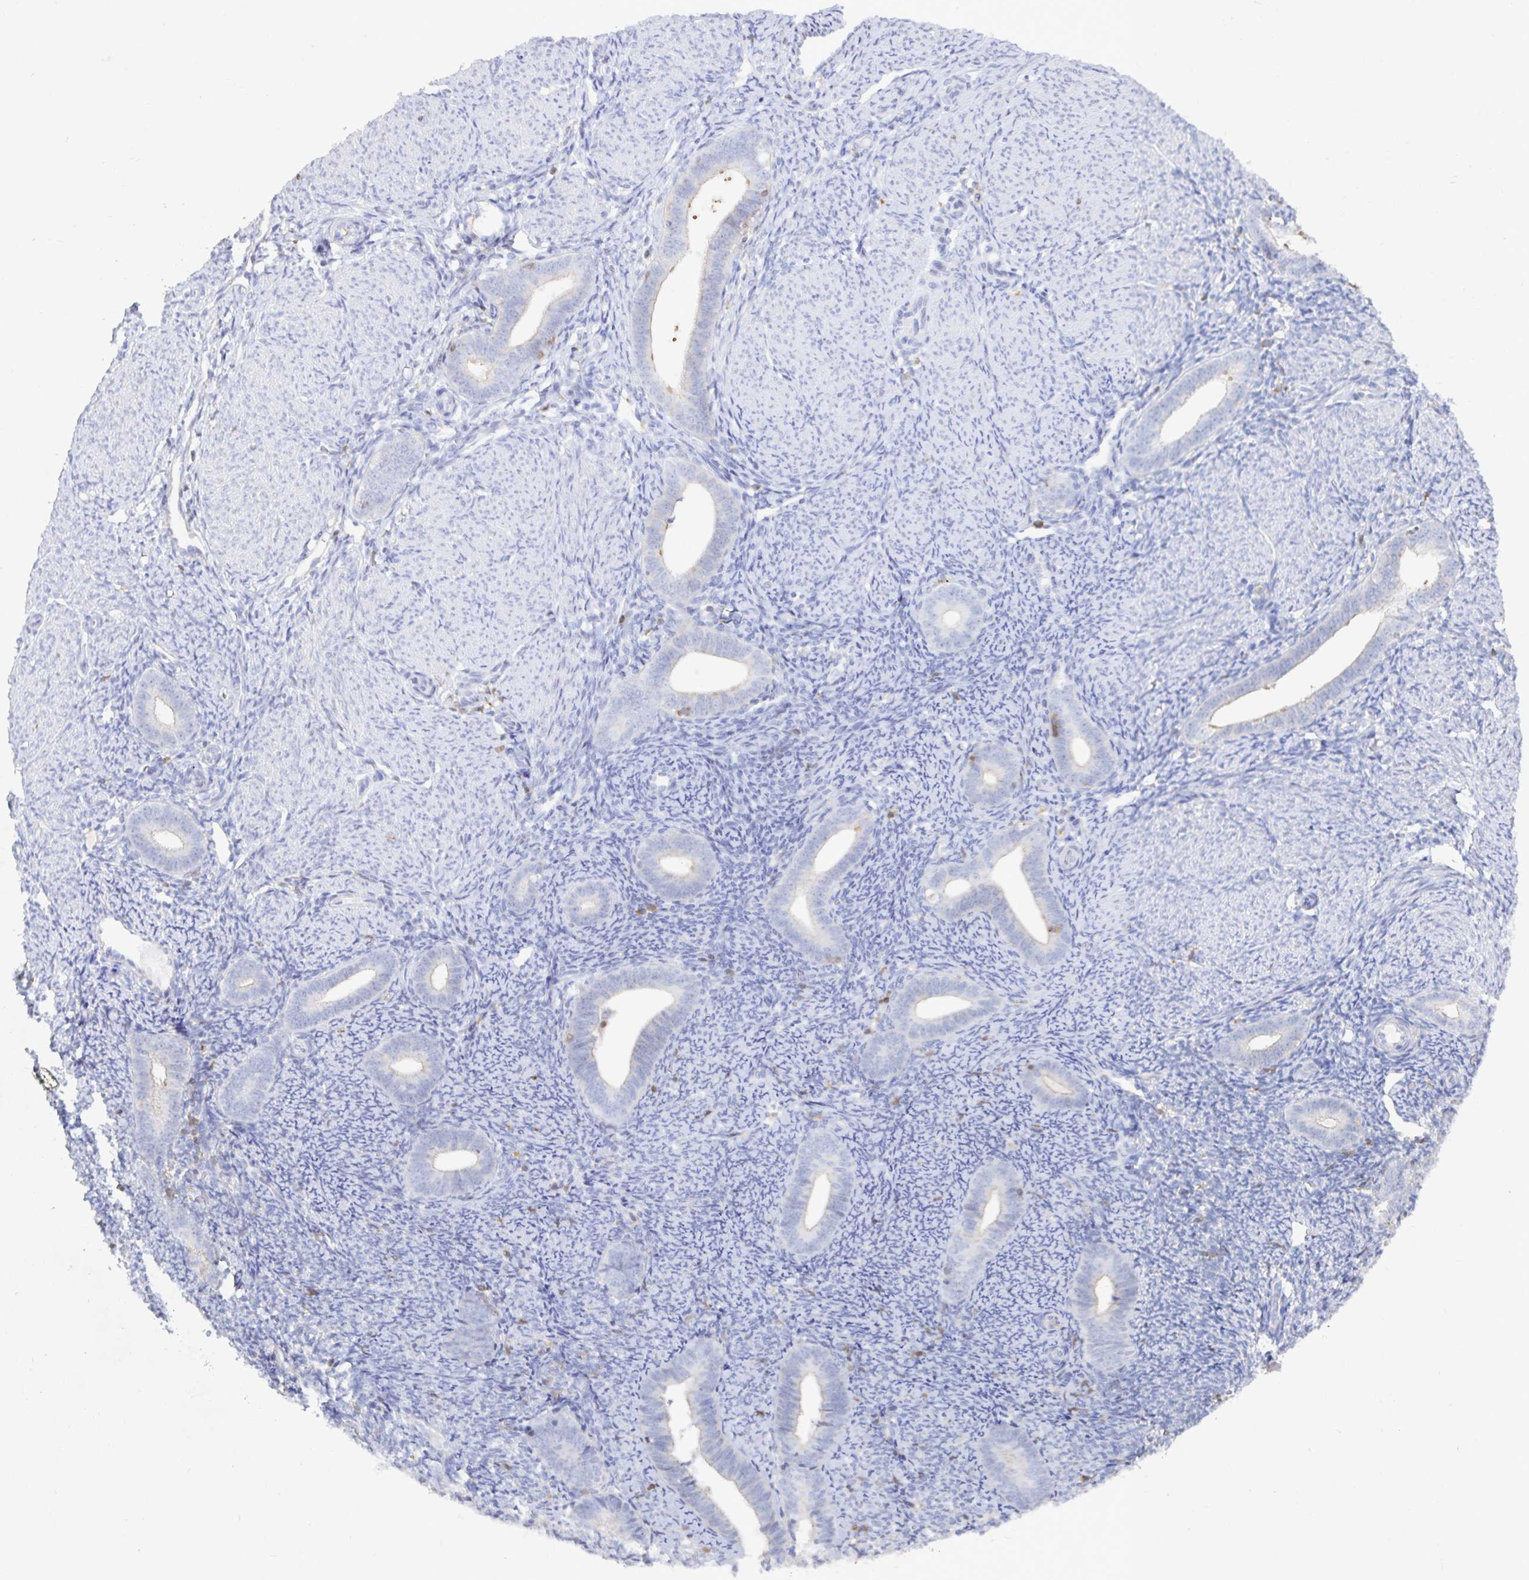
{"staining": {"intensity": "negative", "quantity": "none", "location": "none"}, "tissue": "endometrium", "cell_type": "Cells in endometrial stroma", "image_type": "normal", "snomed": [{"axis": "morphology", "description": "Normal tissue, NOS"}, {"axis": "topography", "description": "Endometrium"}], "caption": "Immunohistochemistry (IHC) image of unremarkable endometrium stained for a protein (brown), which displays no staining in cells in endometrial stroma. (Stains: DAB (3,3'-diaminobenzidine) immunohistochemistry (IHC) with hematoxylin counter stain, Microscopy: brightfield microscopy at high magnification).", "gene": "PIK3CD", "patient": {"sex": "female", "age": 39}}